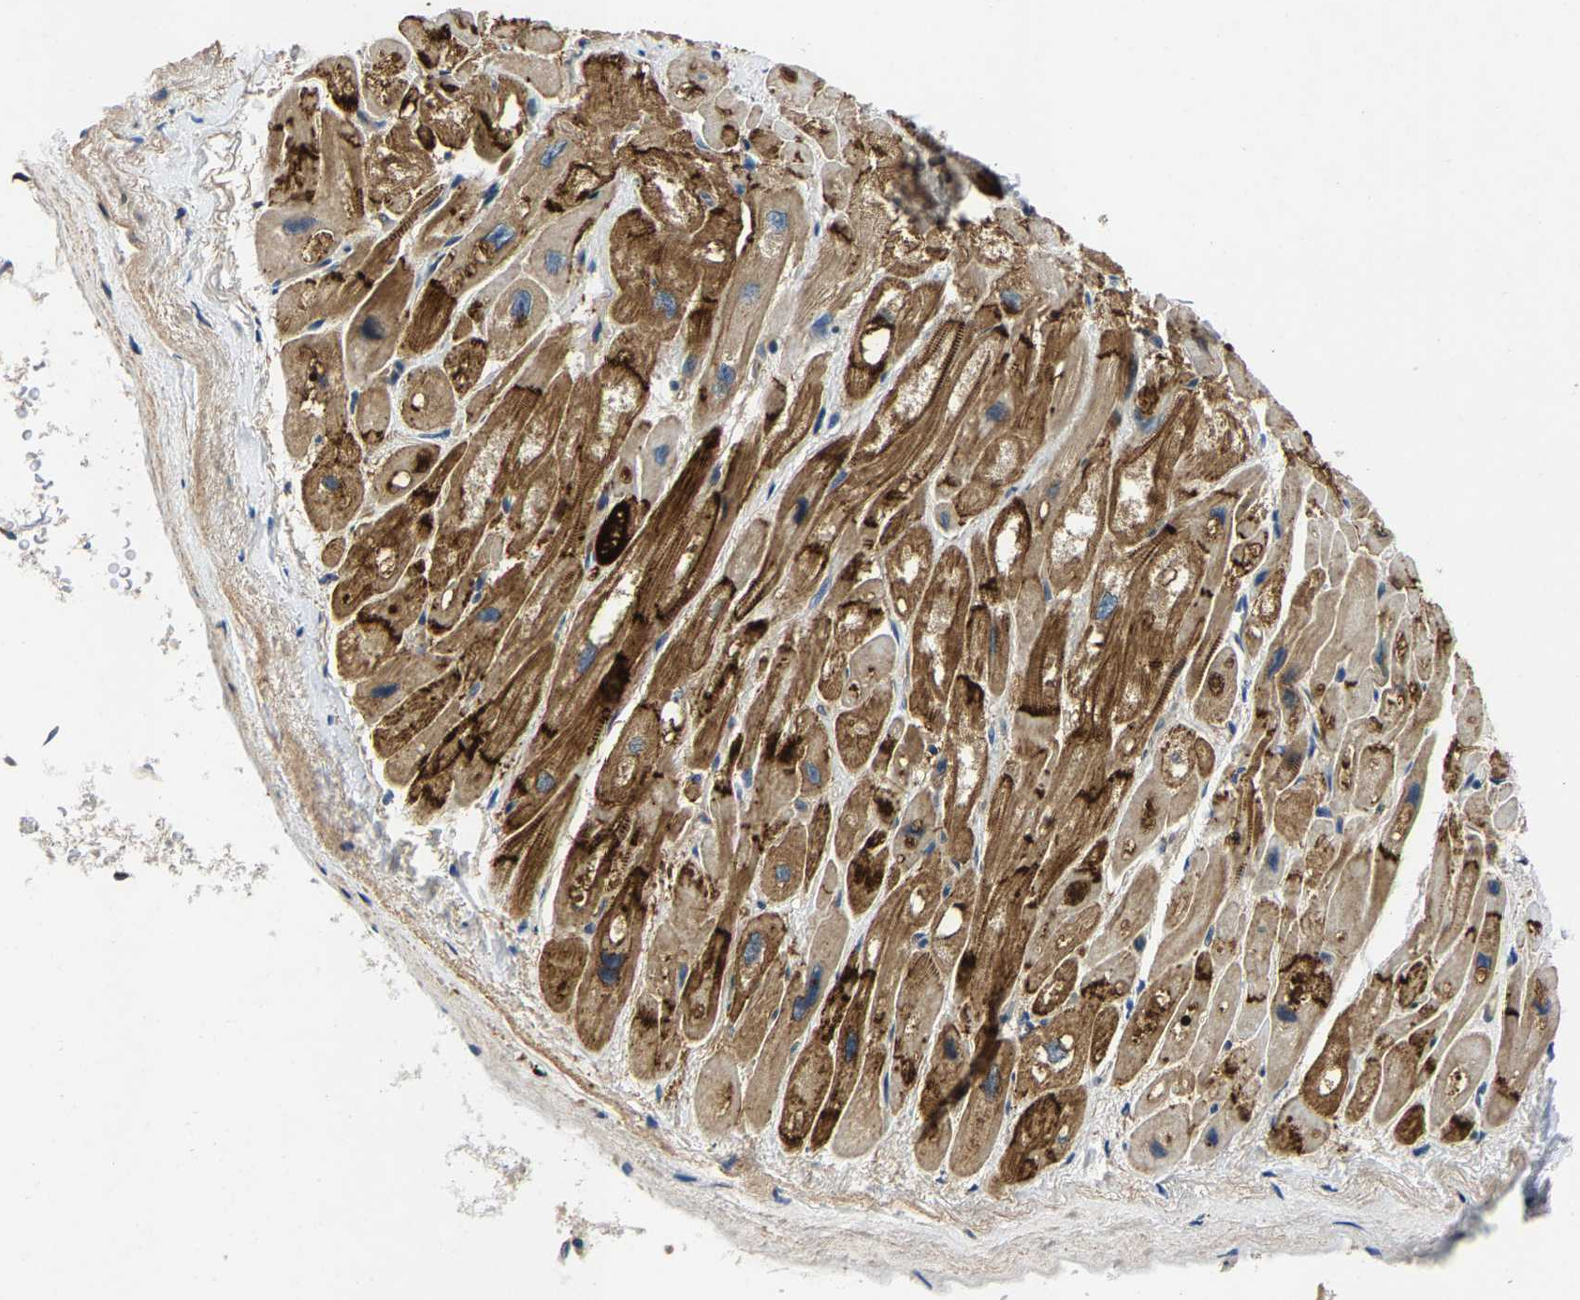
{"staining": {"intensity": "strong", "quantity": ">75%", "location": "cytoplasmic/membranous"}, "tissue": "heart muscle", "cell_type": "Cardiomyocytes", "image_type": "normal", "snomed": [{"axis": "morphology", "description": "Normal tissue, NOS"}, {"axis": "topography", "description": "Heart"}], "caption": "Immunohistochemistry (IHC) of benign heart muscle exhibits high levels of strong cytoplasmic/membranous positivity in approximately >75% of cardiomyocytes.", "gene": "AGBL3", "patient": {"sex": "male", "age": 49}}